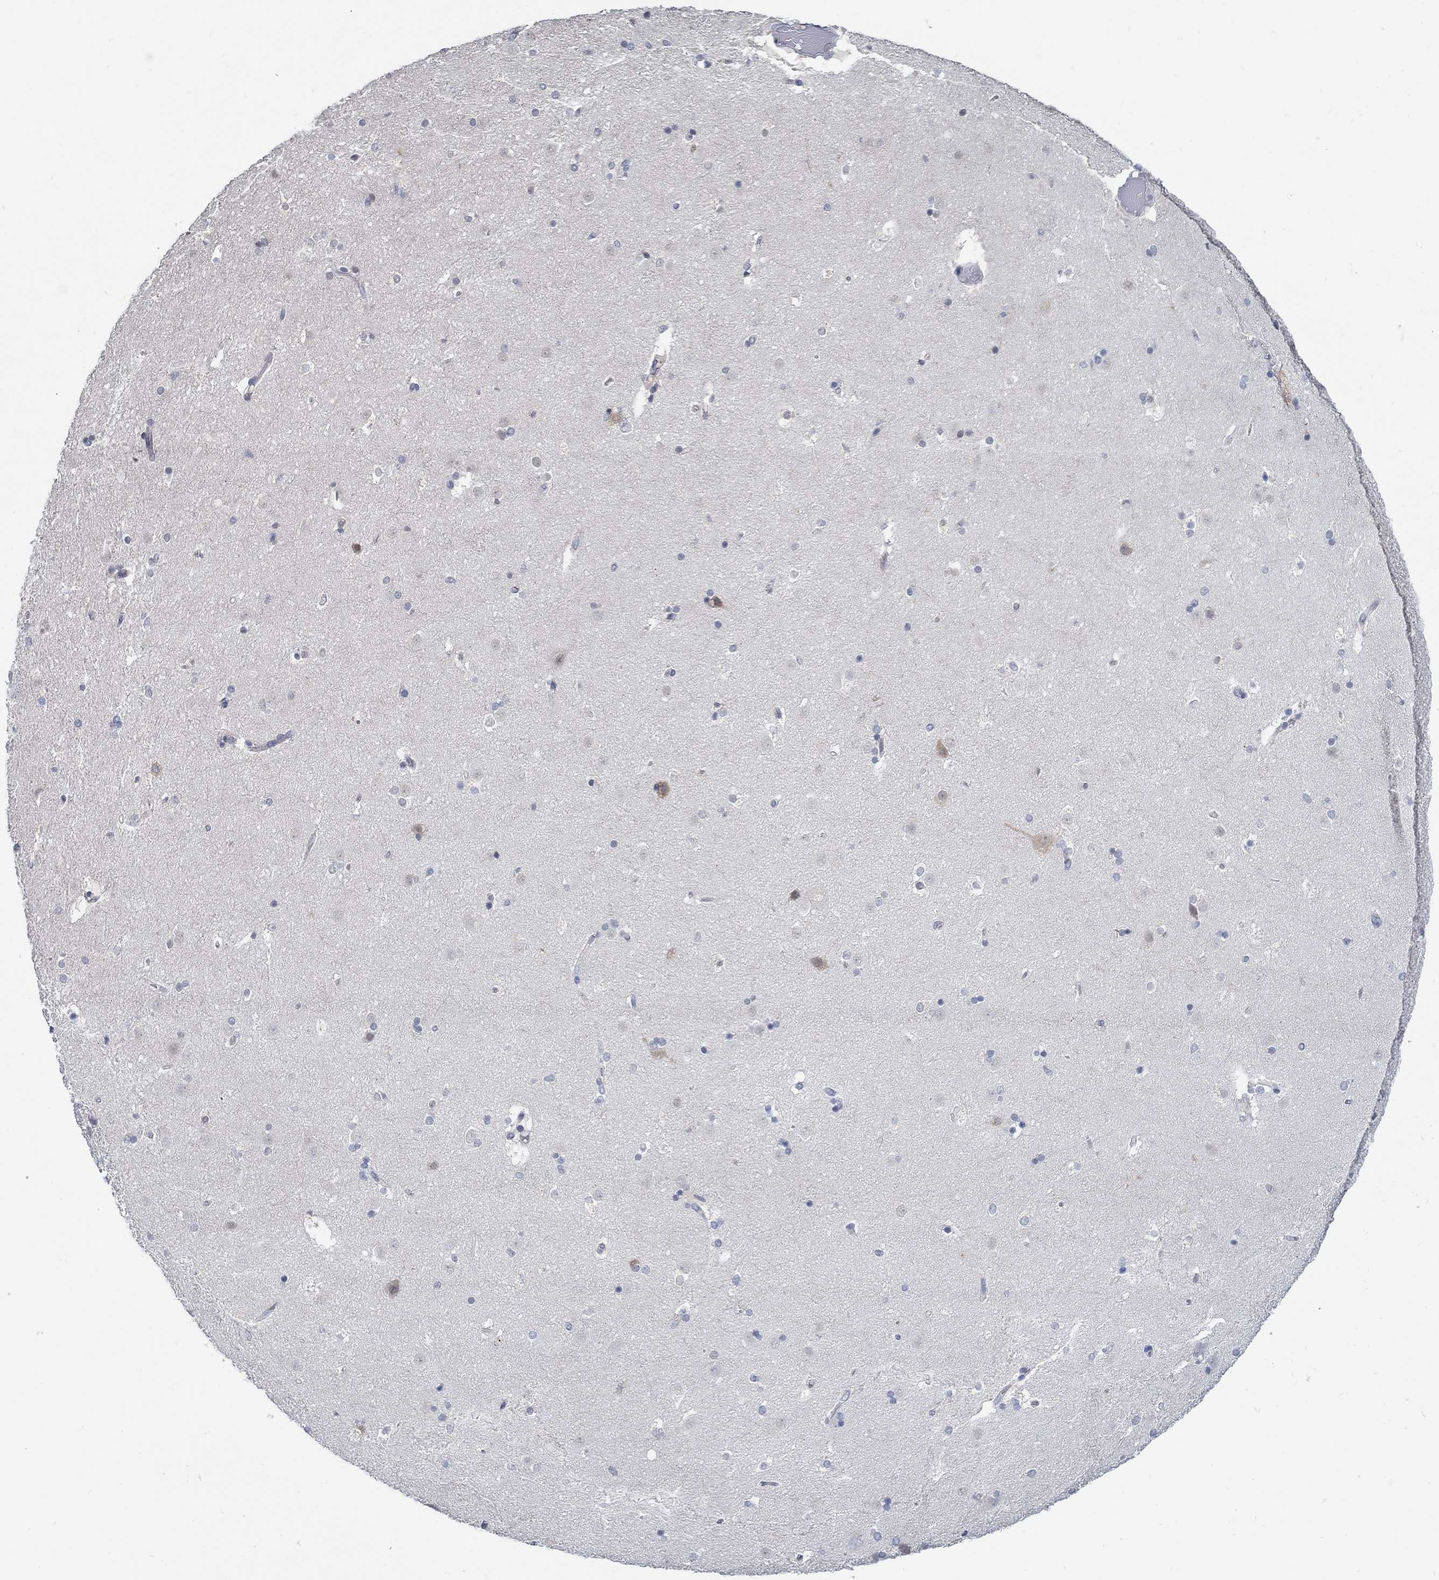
{"staining": {"intensity": "negative", "quantity": "none", "location": "none"}, "tissue": "caudate", "cell_type": "Glial cells", "image_type": "normal", "snomed": [{"axis": "morphology", "description": "Normal tissue, NOS"}, {"axis": "topography", "description": "Lateral ventricle wall"}], "caption": "Glial cells show no significant protein positivity in benign caudate.", "gene": "PCDH11X", "patient": {"sex": "male", "age": 51}}